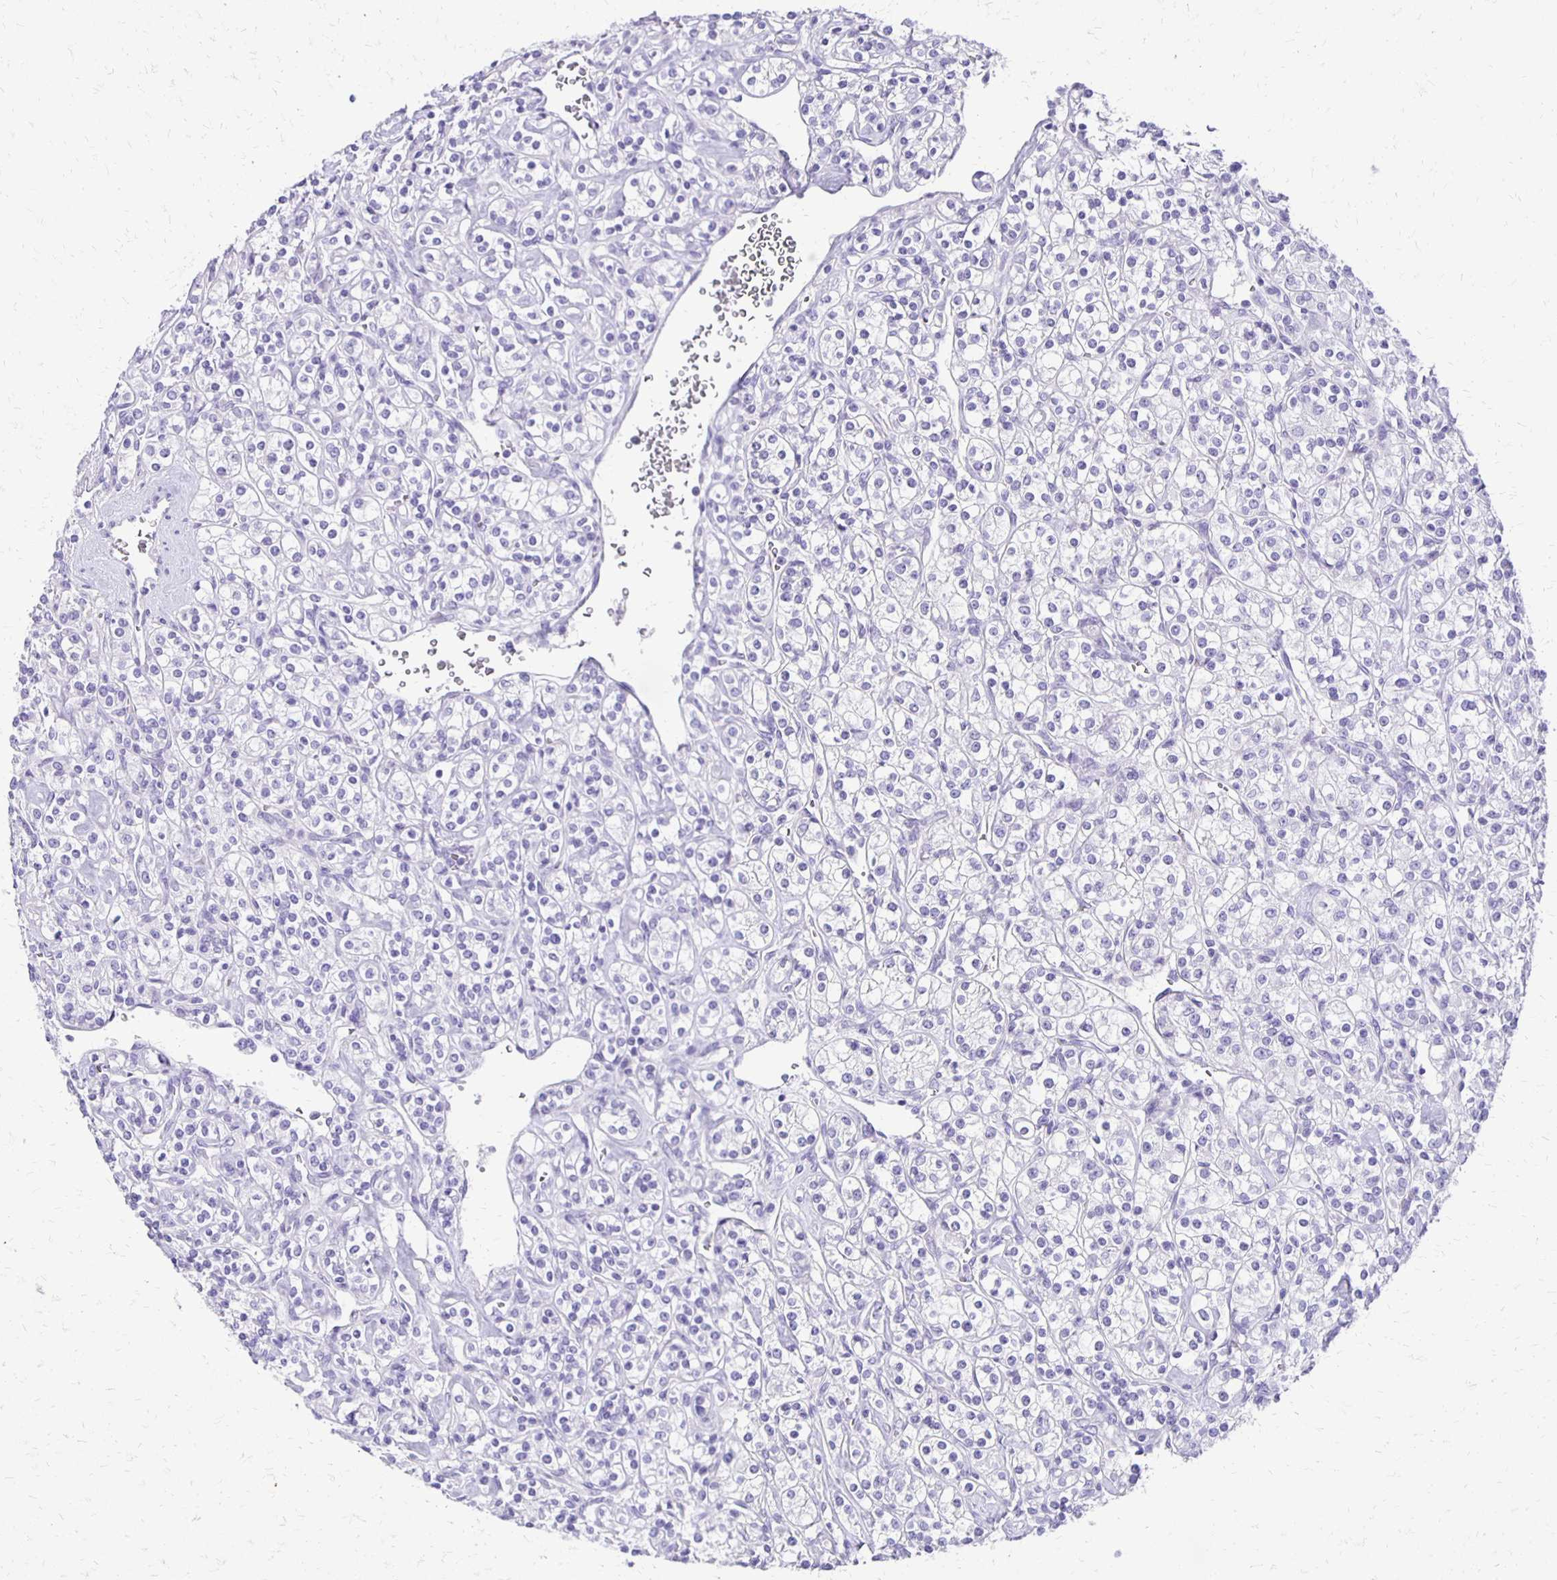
{"staining": {"intensity": "negative", "quantity": "none", "location": "none"}, "tissue": "renal cancer", "cell_type": "Tumor cells", "image_type": "cancer", "snomed": [{"axis": "morphology", "description": "Adenocarcinoma, NOS"}, {"axis": "topography", "description": "Kidney"}], "caption": "The micrograph displays no significant expression in tumor cells of renal cancer (adenocarcinoma). Nuclei are stained in blue.", "gene": "ANKRD45", "patient": {"sex": "male", "age": 77}}